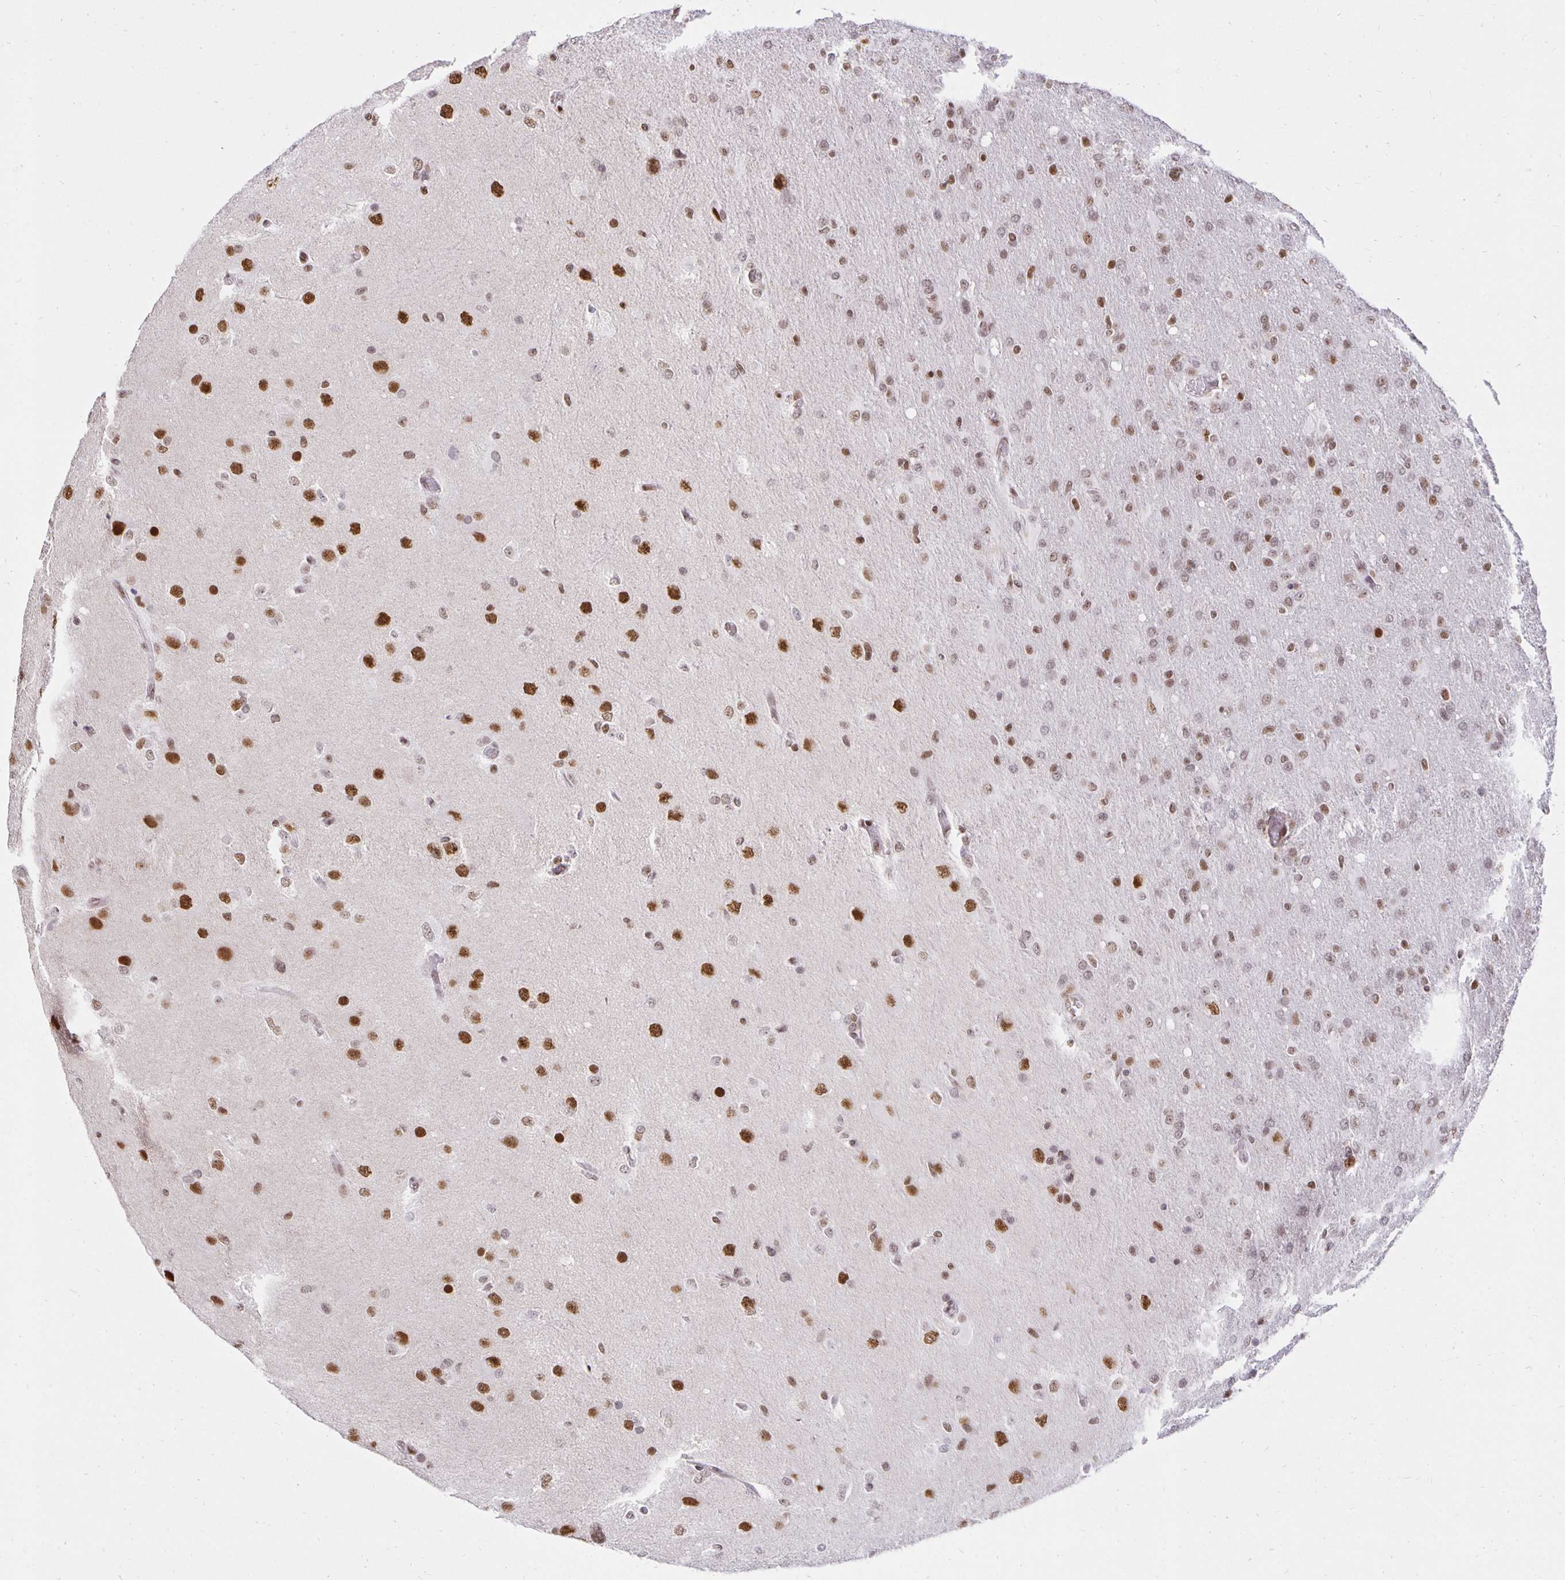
{"staining": {"intensity": "strong", "quantity": ">75%", "location": "nuclear"}, "tissue": "glioma", "cell_type": "Tumor cells", "image_type": "cancer", "snomed": [{"axis": "morphology", "description": "Glioma, malignant, High grade"}, {"axis": "topography", "description": "Brain"}], "caption": "Brown immunohistochemical staining in malignant glioma (high-grade) exhibits strong nuclear expression in about >75% of tumor cells.", "gene": "ZNF579", "patient": {"sex": "male", "age": 53}}